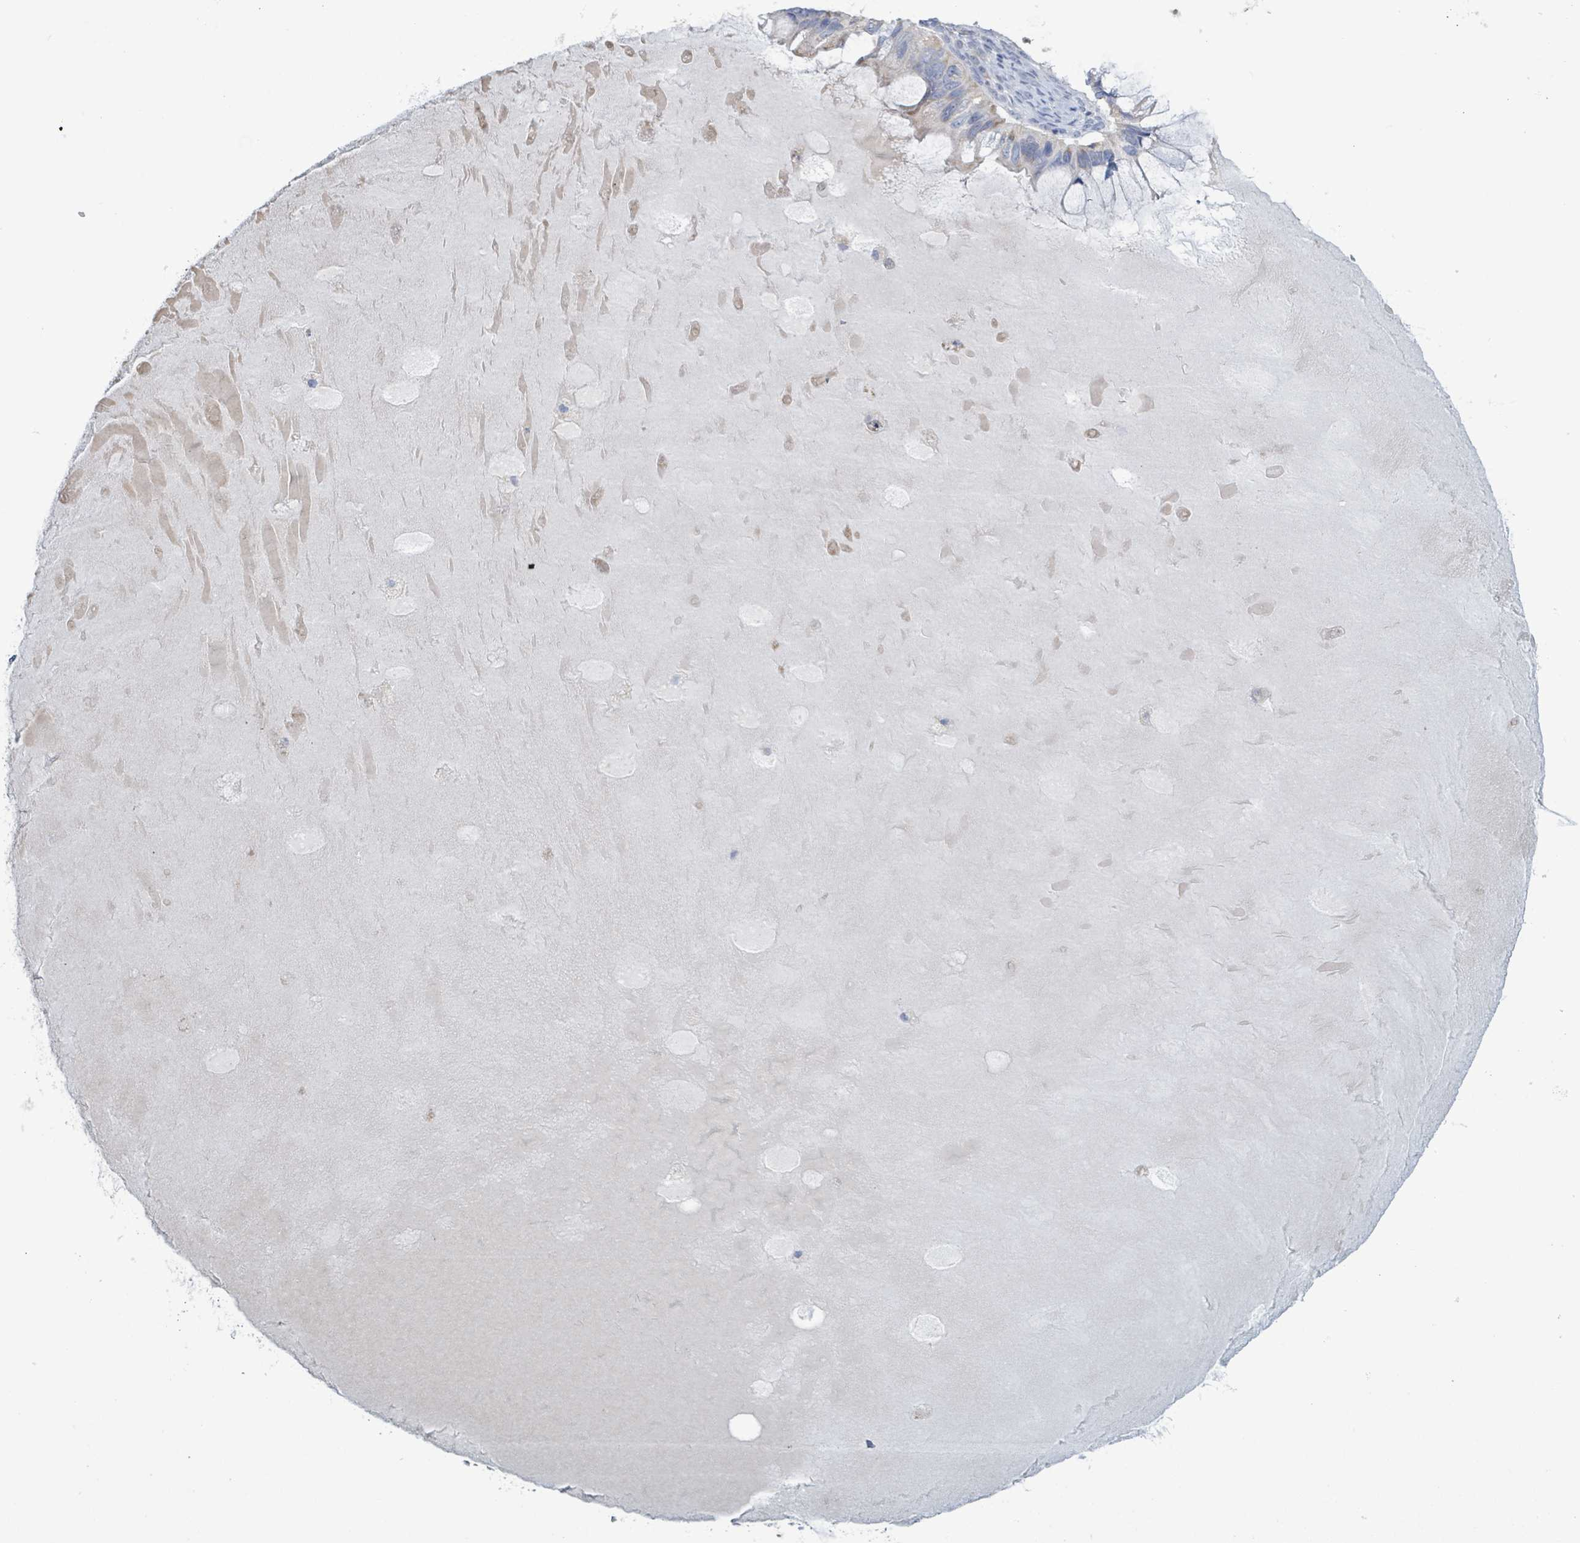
{"staining": {"intensity": "weak", "quantity": "25%-75%", "location": "cytoplasmic/membranous"}, "tissue": "ovarian cancer", "cell_type": "Tumor cells", "image_type": "cancer", "snomed": [{"axis": "morphology", "description": "Cystadenocarcinoma, mucinous, NOS"}, {"axis": "topography", "description": "Ovary"}], "caption": "The micrograph exhibits staining of ovarian cancer, revealing weak cytoplasmic/membranous protein staining (brown color) within tumor cells.", "gene": "AKR1C4", "patient": {"sex": "female", "age": 61}}